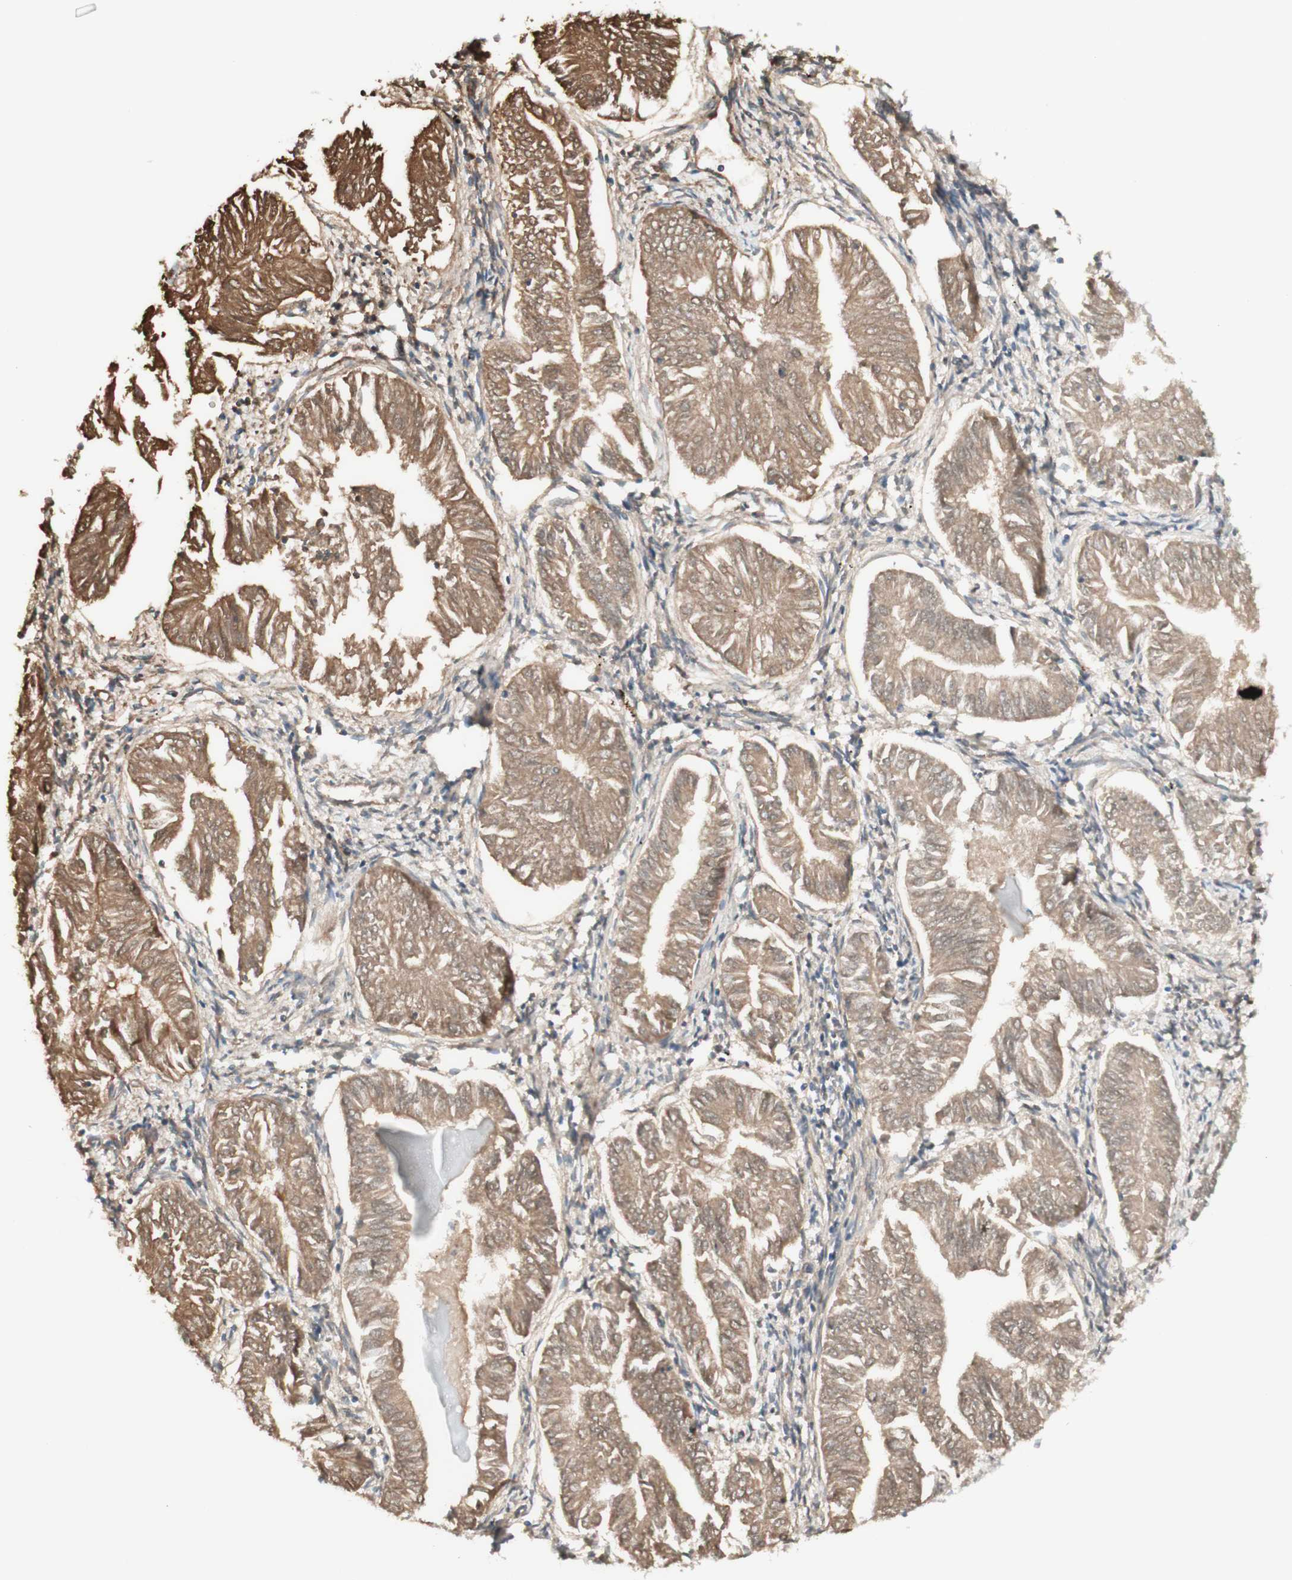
{"staining": {"intensity": "moderate", "quantity": ">75%", "location": "cytoplasmic/membranous"}, "tissue": "endometrial cancer", "cell_type": "Tumor cells", "image_type": "cancer", "snomed": [{"axis": "morphology", "description": "Adenocarcinoma, NOS"}, {"axis": "topography", "description": "Endometrium"}], "caption": "Endometrial cancer (adenocarcinoma) stained with DAB immunohistochemistry (IHC) reveals medium levels of moderate cytoplasmic/membranous expression in approximately >75% of tumor cells.", "gene": "KNG1", "patient": {"sex": "female", "age": 53}}